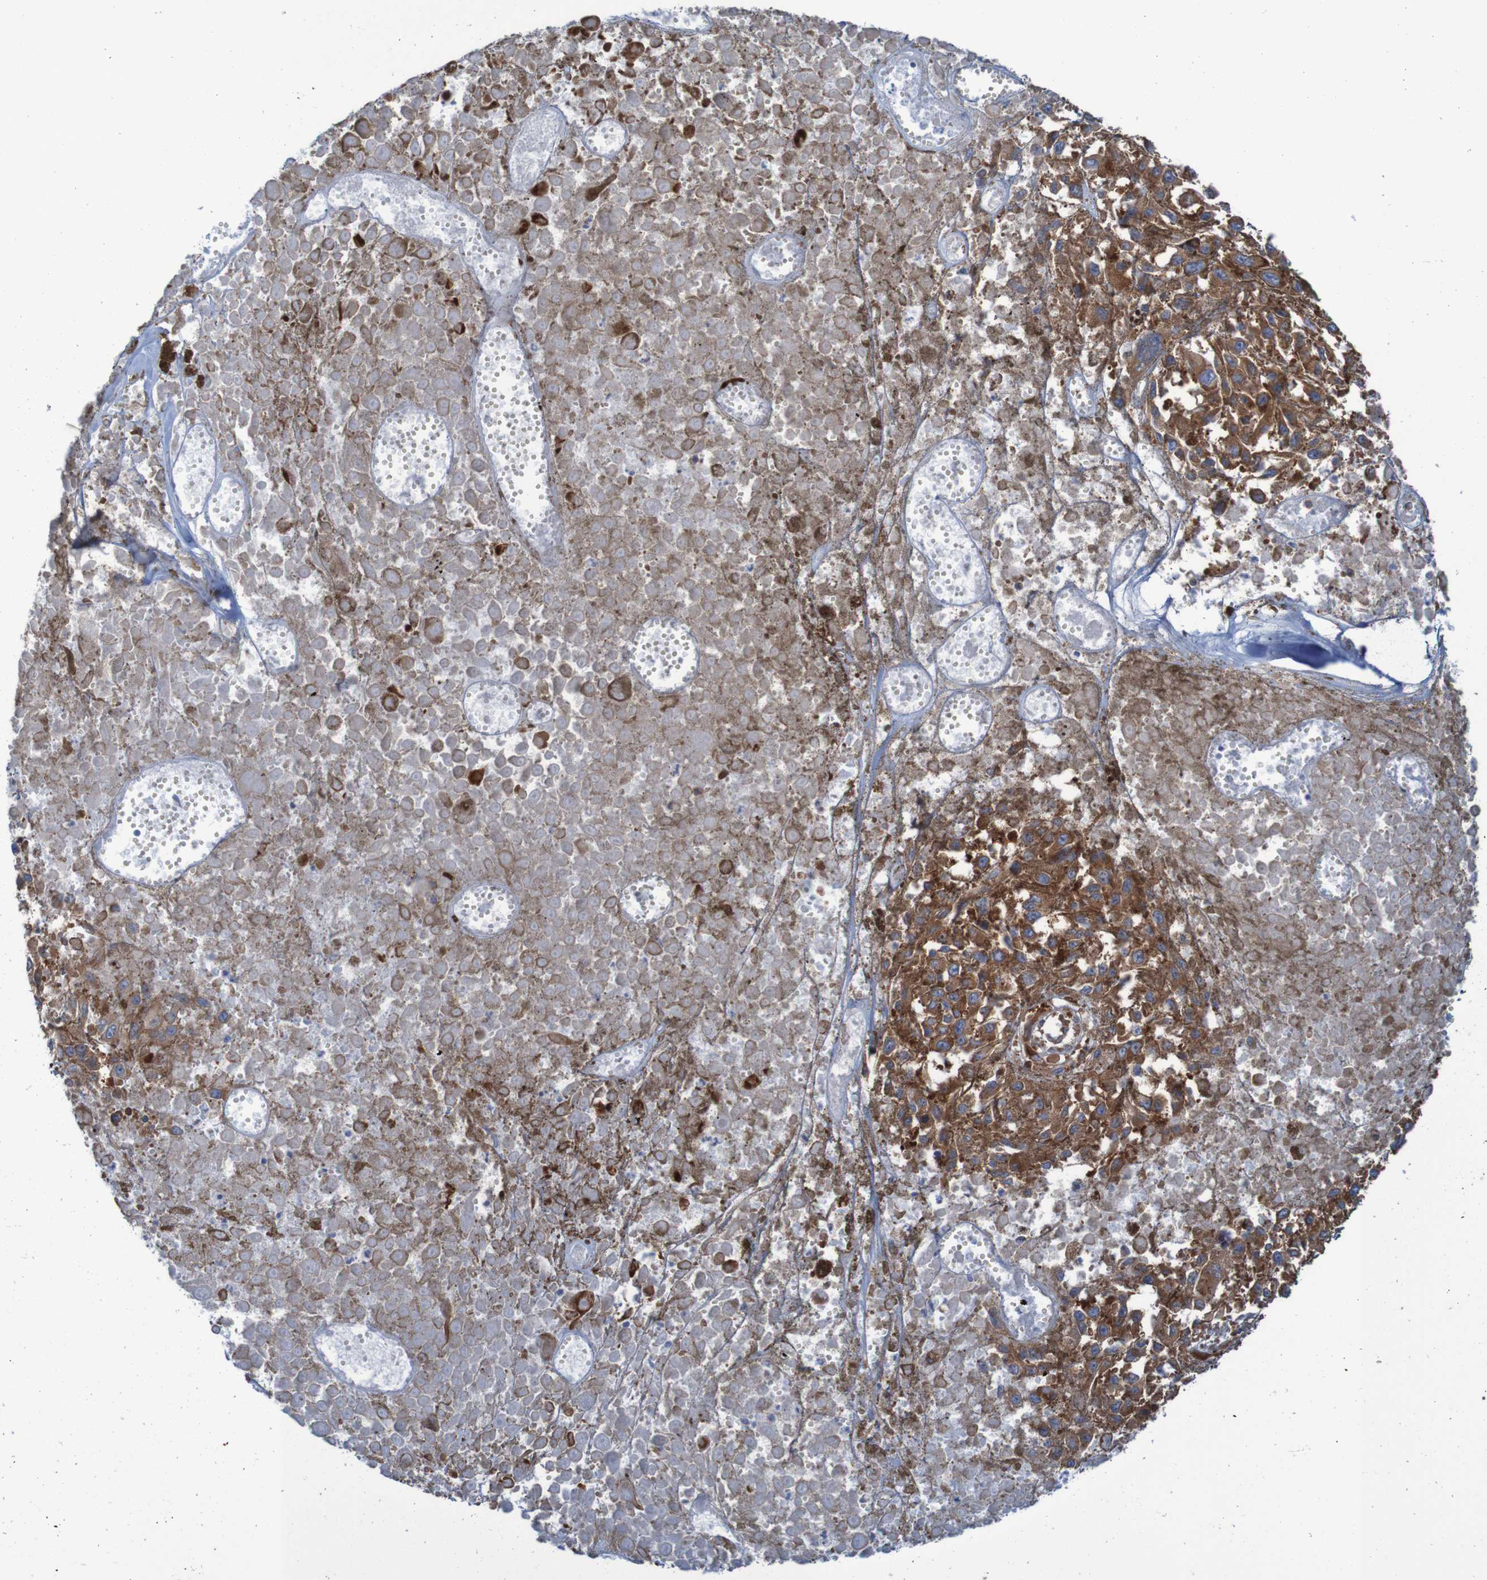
{"staining": {"intensity": "strong", "quantity": "25%-75%", "location": "cytoplasmic/membranous"}, "tissue": "melanoma", "cell_type": "Tumor cells", "image_type": "cancer", "snomed": [{"axis": "morphology", "description": "Malignant melanoma, Metastatic site"}, {"axis": "topography", "description": "Lymph node"}], "caption": "Melanoma stained with a protein marker displays strong staining in tumor cells.", "gene": "RPL10", "patient": {"sex": "male", "age": 59}}